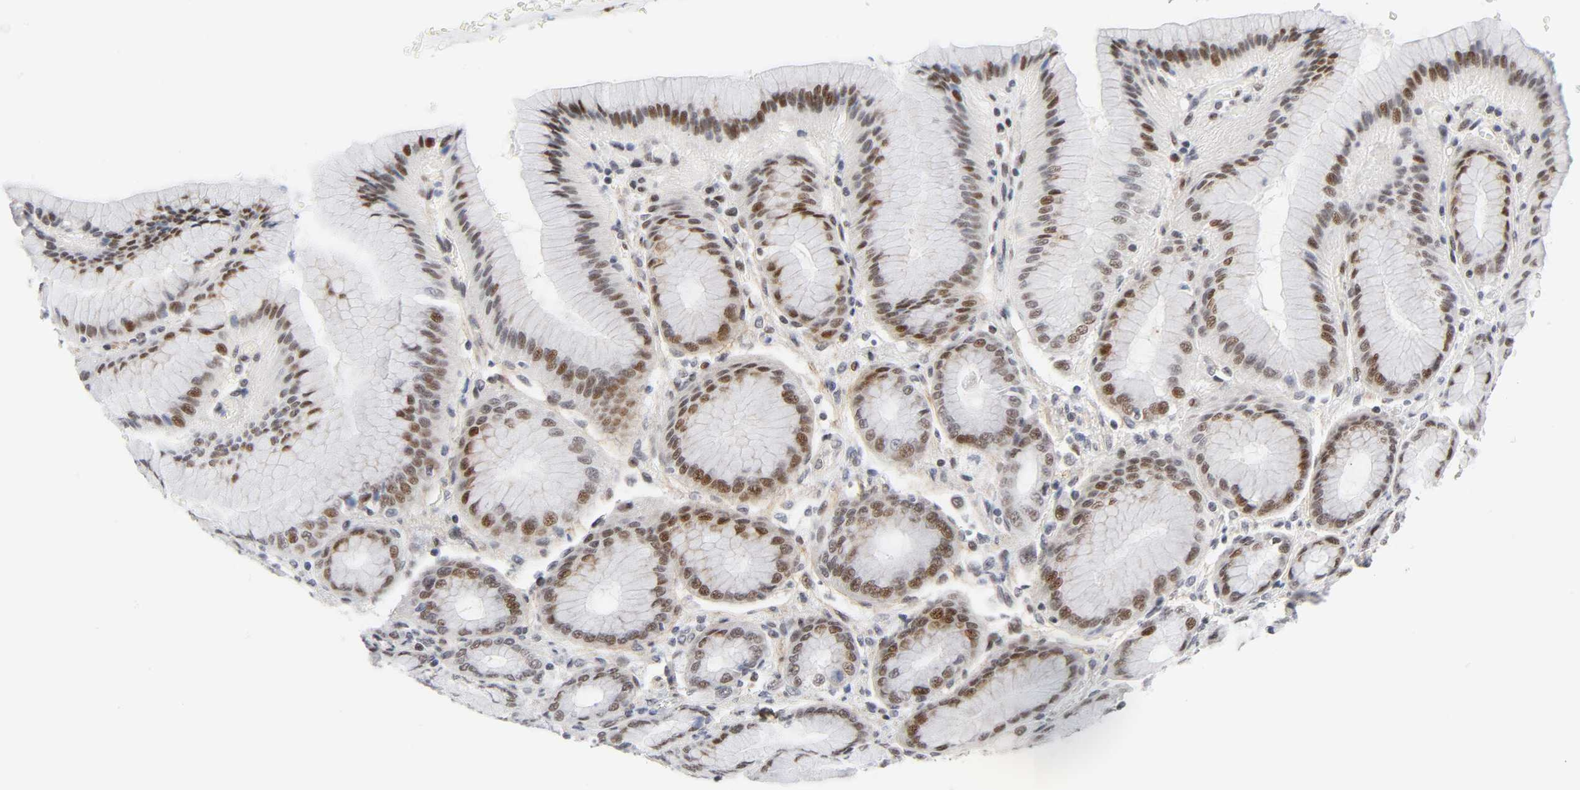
{"staining": {"intensity": "moderate", "quantity": "25%-75%", "location": "nuclear"}, "tissue": "stomach", "cell_type": "Glandular cells", "image_type": "normal", "snomed": [{"axis": "morphology", "description": "Normal tissue, NOS"}, {"axis": "morphology", "description": "Adenocarcinoma, NOS"}, {"axis": "topography", "description": "Stomach"}, {"axis": "topography", "description": "Stomach, lower"}], "caption": "High-magnification brightfield microscopy of benign stomach stained with DAB (brown) and counterstained with hematoxylin (blue). glandular cells exhibit moderate nuclear expression is present in about25%-75% of cells.", "gene": "DIDO1", "patient": {"sex": "female", "age": 65}}